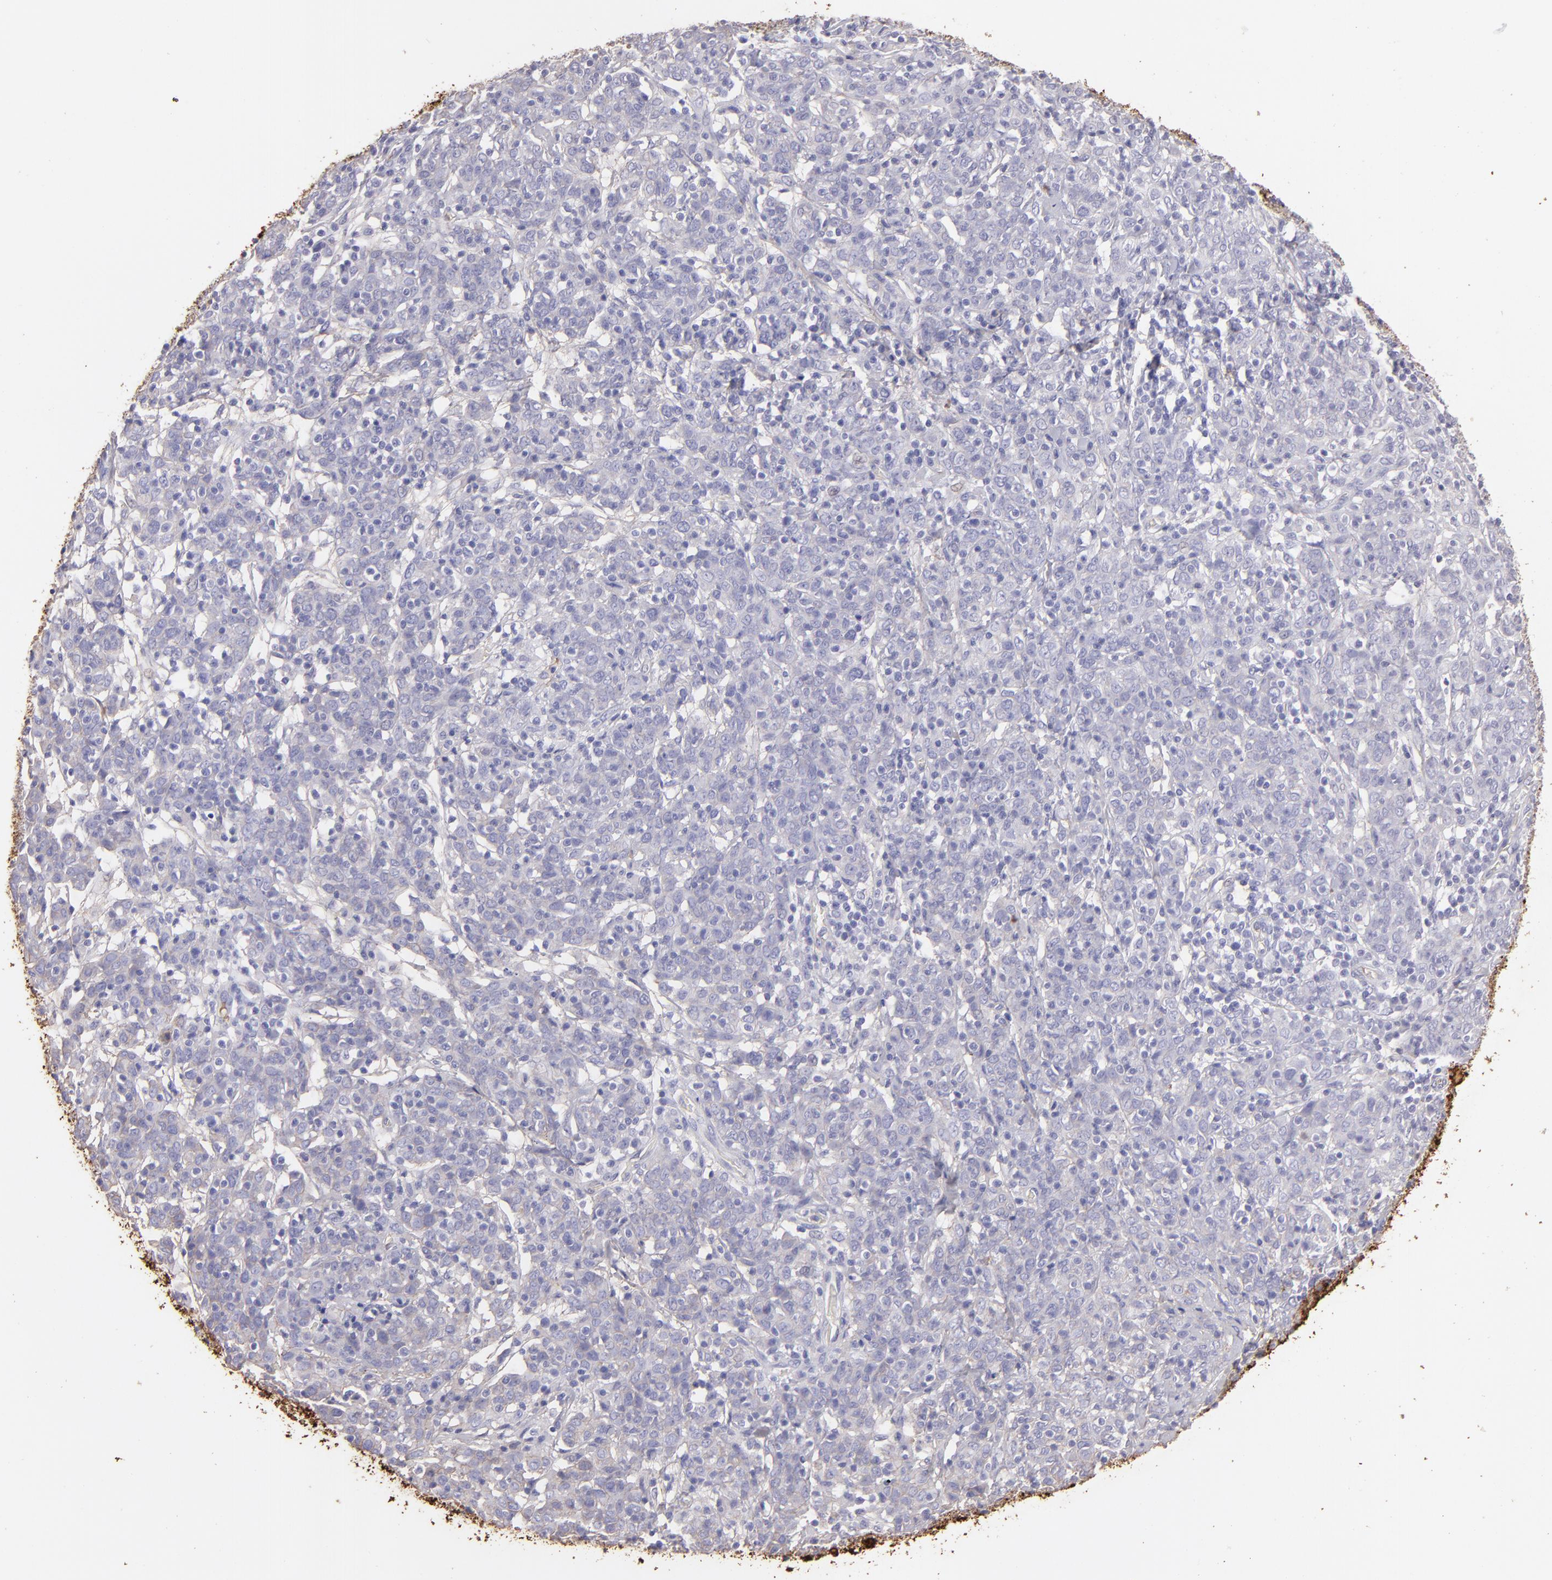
{"staining": {"intensity": "moderate", "quantity": ">75%", "location": "cytoplasmic/membranous"}, "tissue": "cervical cancer", "cell_type": "Tumor cells", "image_type": "cancer", "snomed": [{"axis": "morphology", "description": "Normal tissue, NOS"}, {"axis": "morphology", "description": "Squamous cell carcinoma, NOS"}, {"axis": "topography", "description": "Cervix"}], "caption": "A brown stain highlights moderate cytoplasmic/membranous expression of a protein in human squamous cell carcinoma (cervical) tumor cells.", "gene": "FGB", "patient": {"sex": "female", "age": 67}}